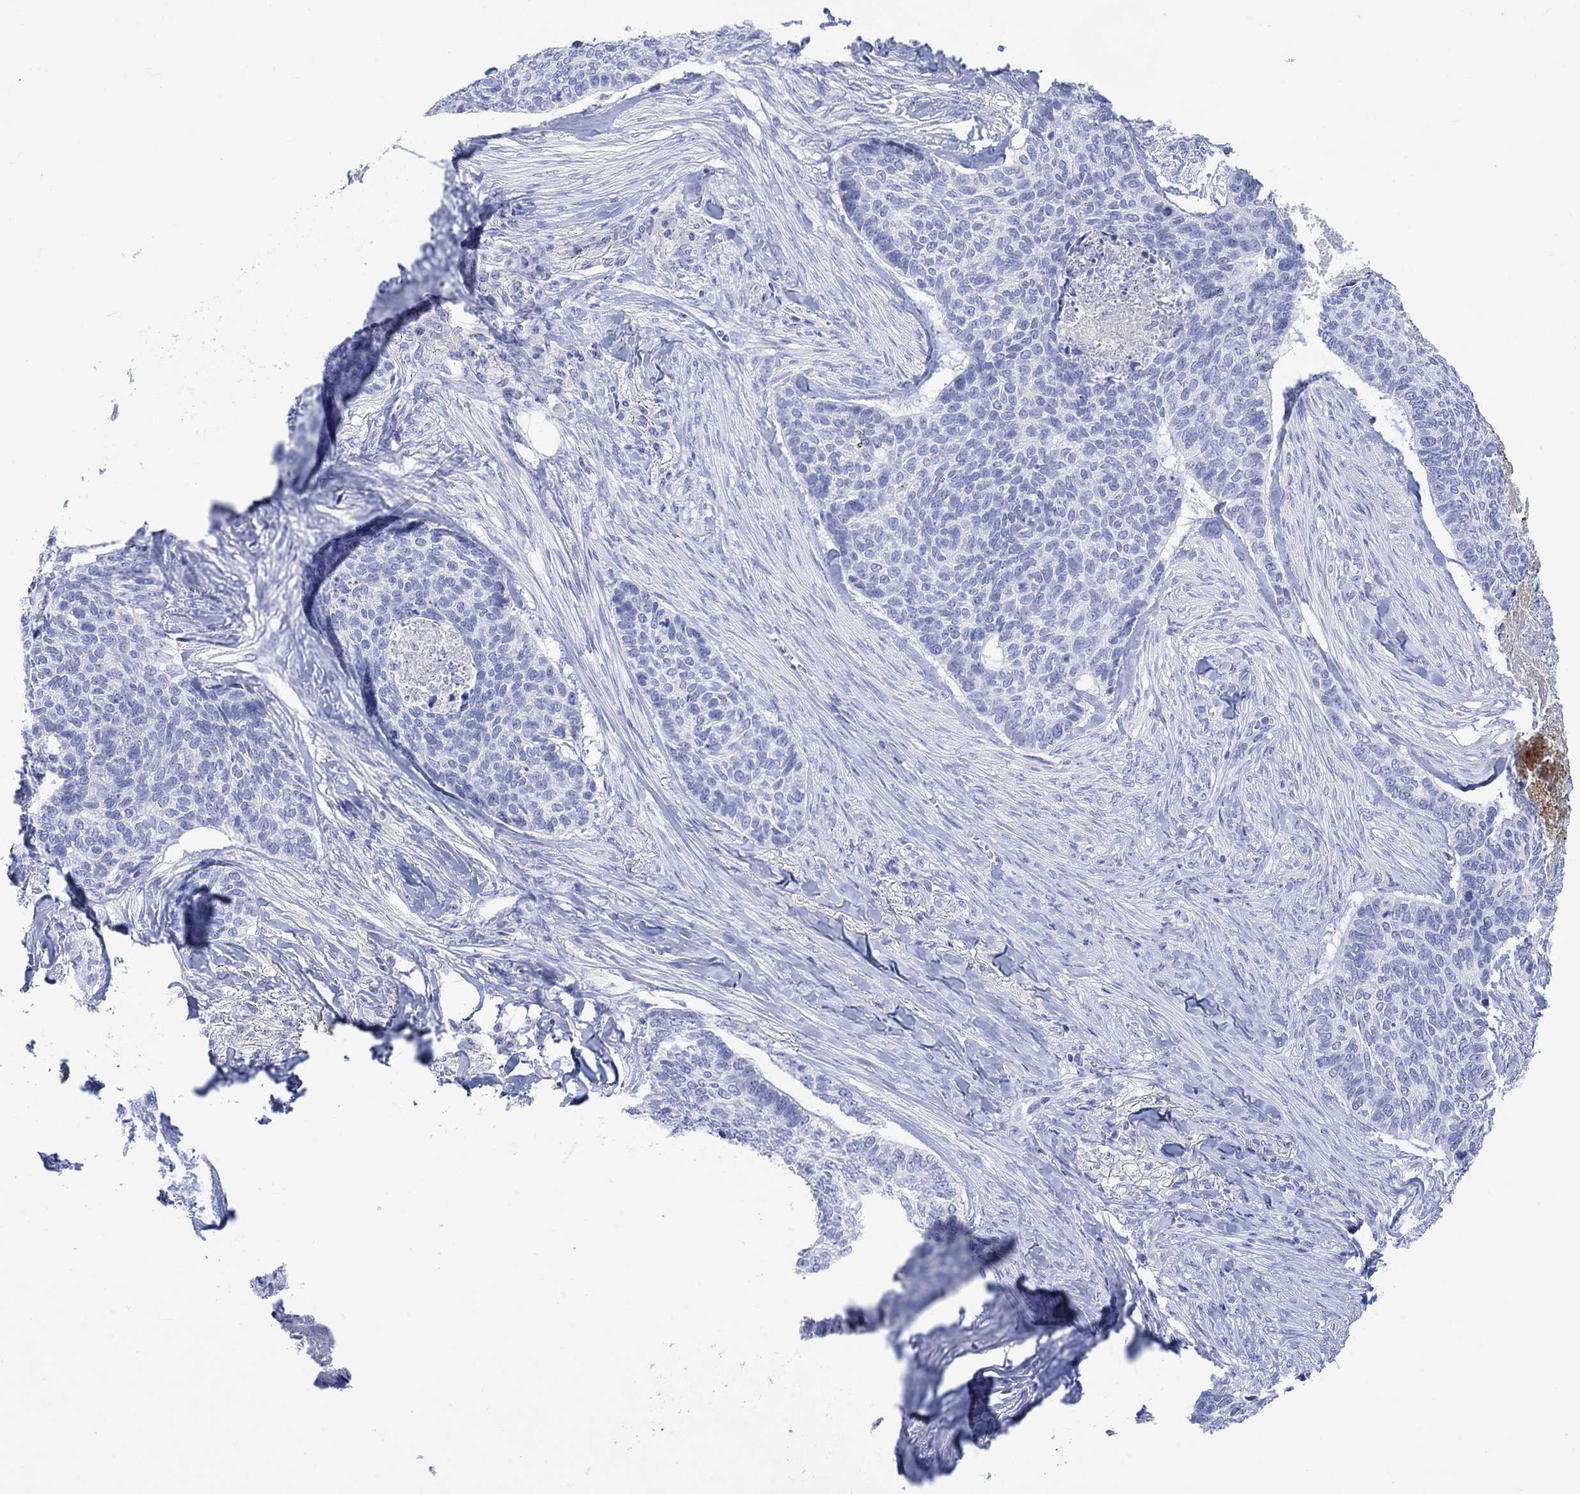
{"staining": {"intensity": "negative", "quantity": "none", "location": "none"}, "tissue": "skin cancer", "cell_type": "Tumor cells", "image_type": "cancer", "snomed": [{"axis": "morphology", "description": "Basal cell carcinoma"}, {"axis": "topography", "description": "Skin"}], "caption": "Image shows no significant protein positivity in tumor cells of skin cancer. Nuclei are stained in blue.", "gene": "CALCA", "patient": {"sex": "female", "age": 69}}